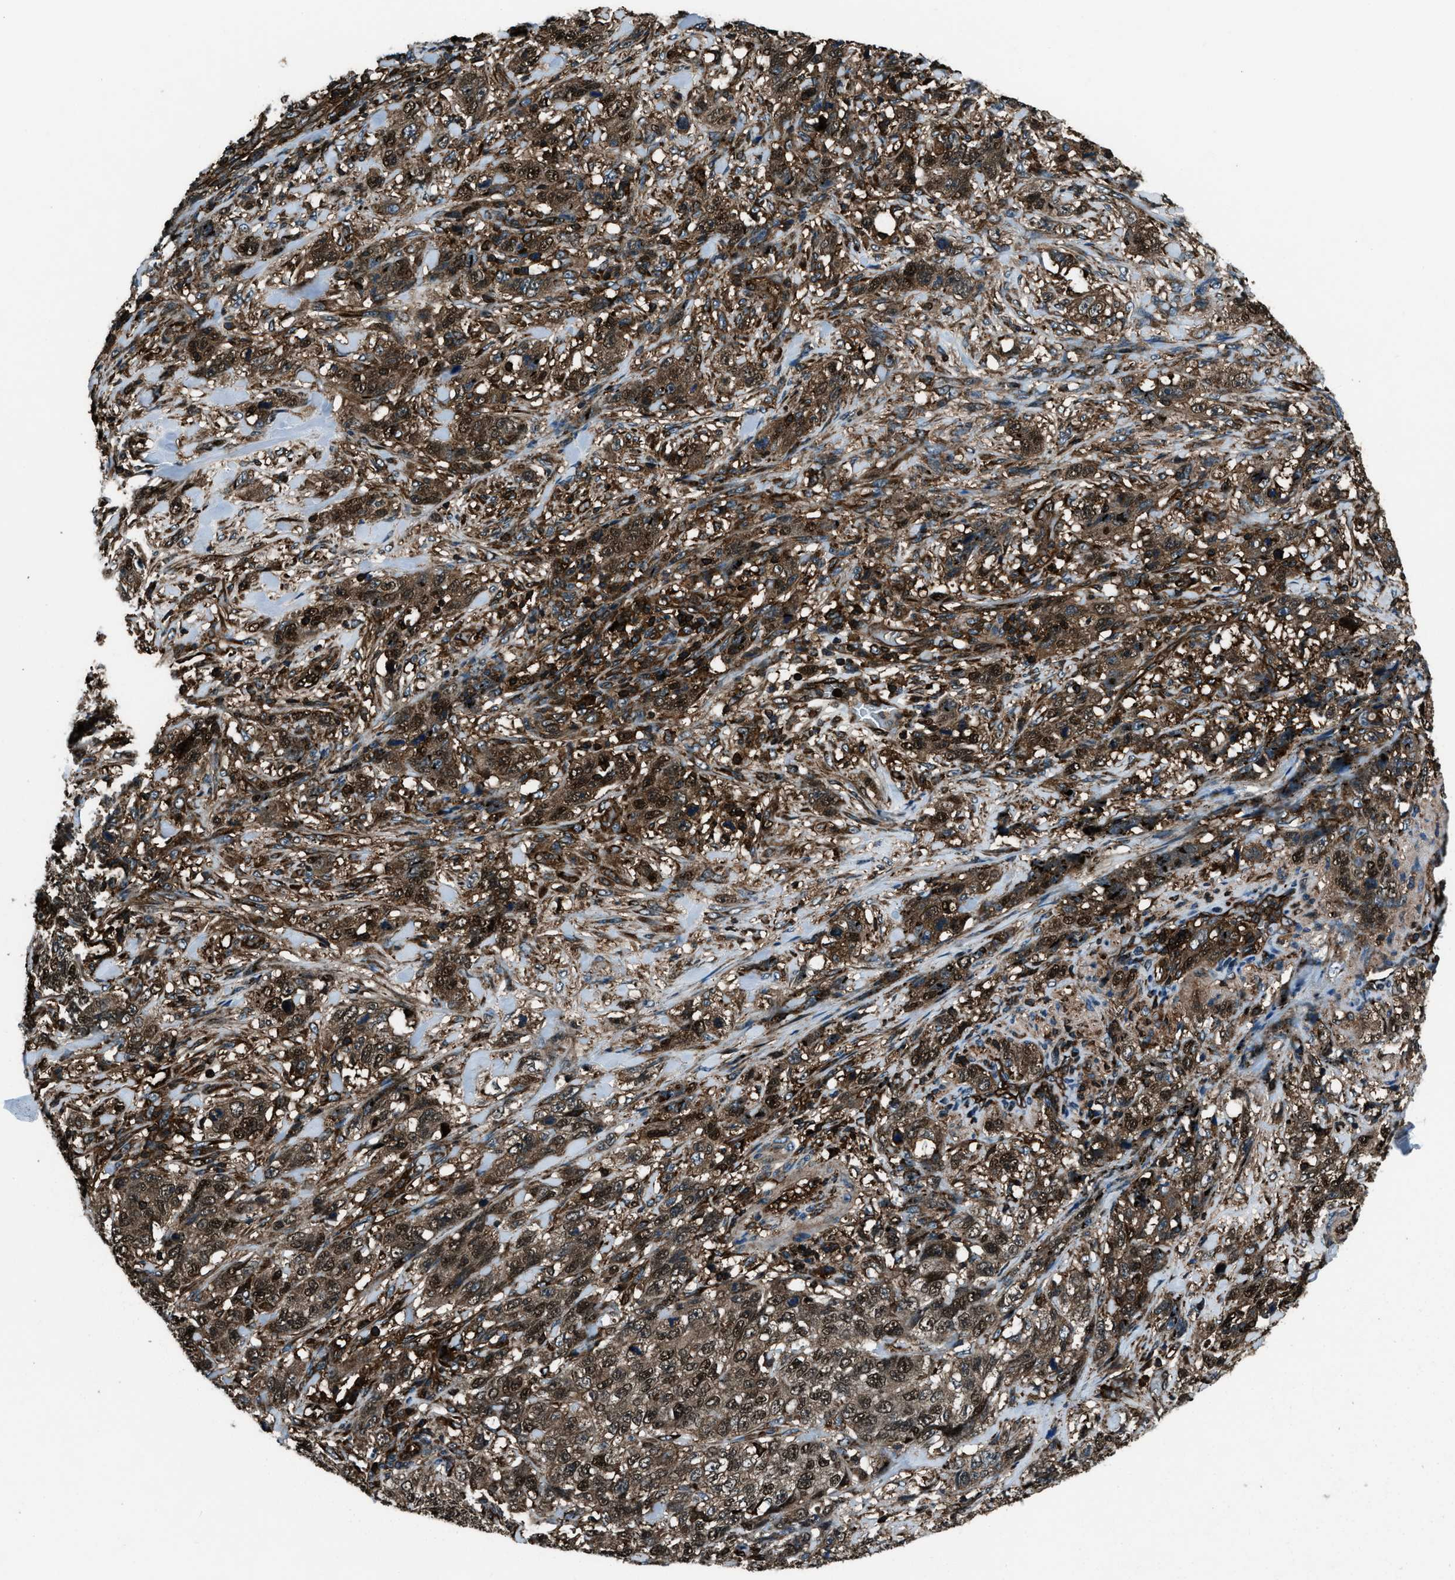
{"staining": {"intensity": "moderate", "quantity": ">75%", "location": "cytoplasmic/membranous,nuclear"}, "tissue": "stomach cancer", "cell_type": "Tumor cells", "image_type": "cancer", "snomed": [{"axis": "morphology", "description": "Adenocarcinoma, NOS"}, {"axis": "topography", "description": "Stomach"}], "caption": "This is an image of IHC staining of adenocarcinoma (stomach), which shows moderate positivity in the cytoplasmic/membranous and nuclear of tumor cells.", "gene": "SNX30", "patient": {"sex": "male", "age": 48}}